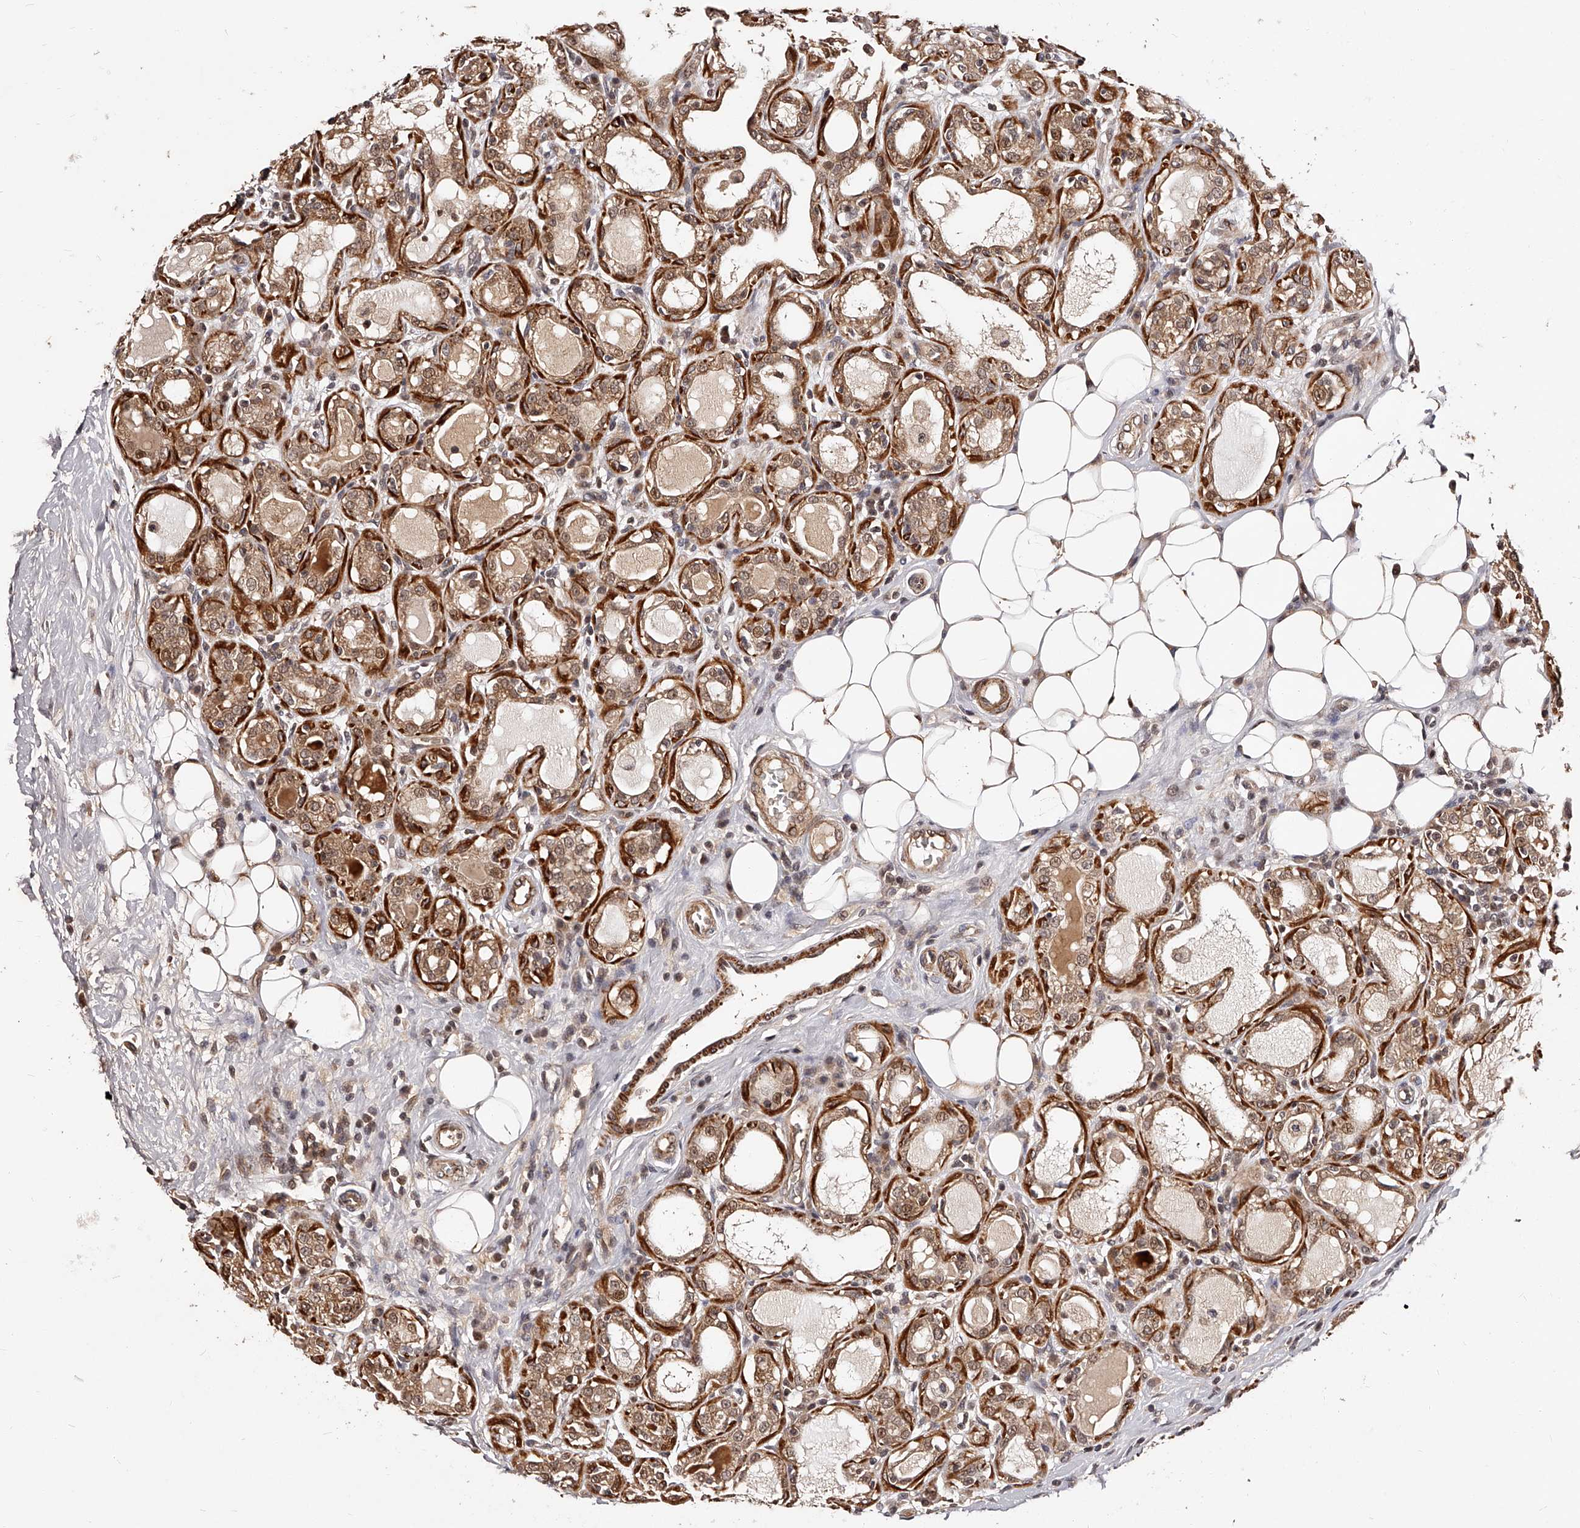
{"staining": {"intensity": "moderate", "quantity": ">75%", "location": "cytoplasmic/membranous,nuclear"}, "tissue": "breast cancer", "cell_type": "Tumor cells", "image_type": "cancer", "snomed": [{"axis": "morphology", "description": "Duct carcinoma"}, {"axis": "topography", "description": "Breast"}], "caption": "A high-resolution photomicrograph shows IHC staining of breast cancer (invasive ductal carcinoma), which displays moderate cytoplasmic/membranous and nuclear staining in approximately >75% of tumor cells. The staining was performed using DAB (3,3'-diaminobenzidine), with brown indicating positive protein expression. Nuclei are stained blue with hematoxylin.", "gene": "CUL7", "patient": {"sex": "female", "age": 27}}